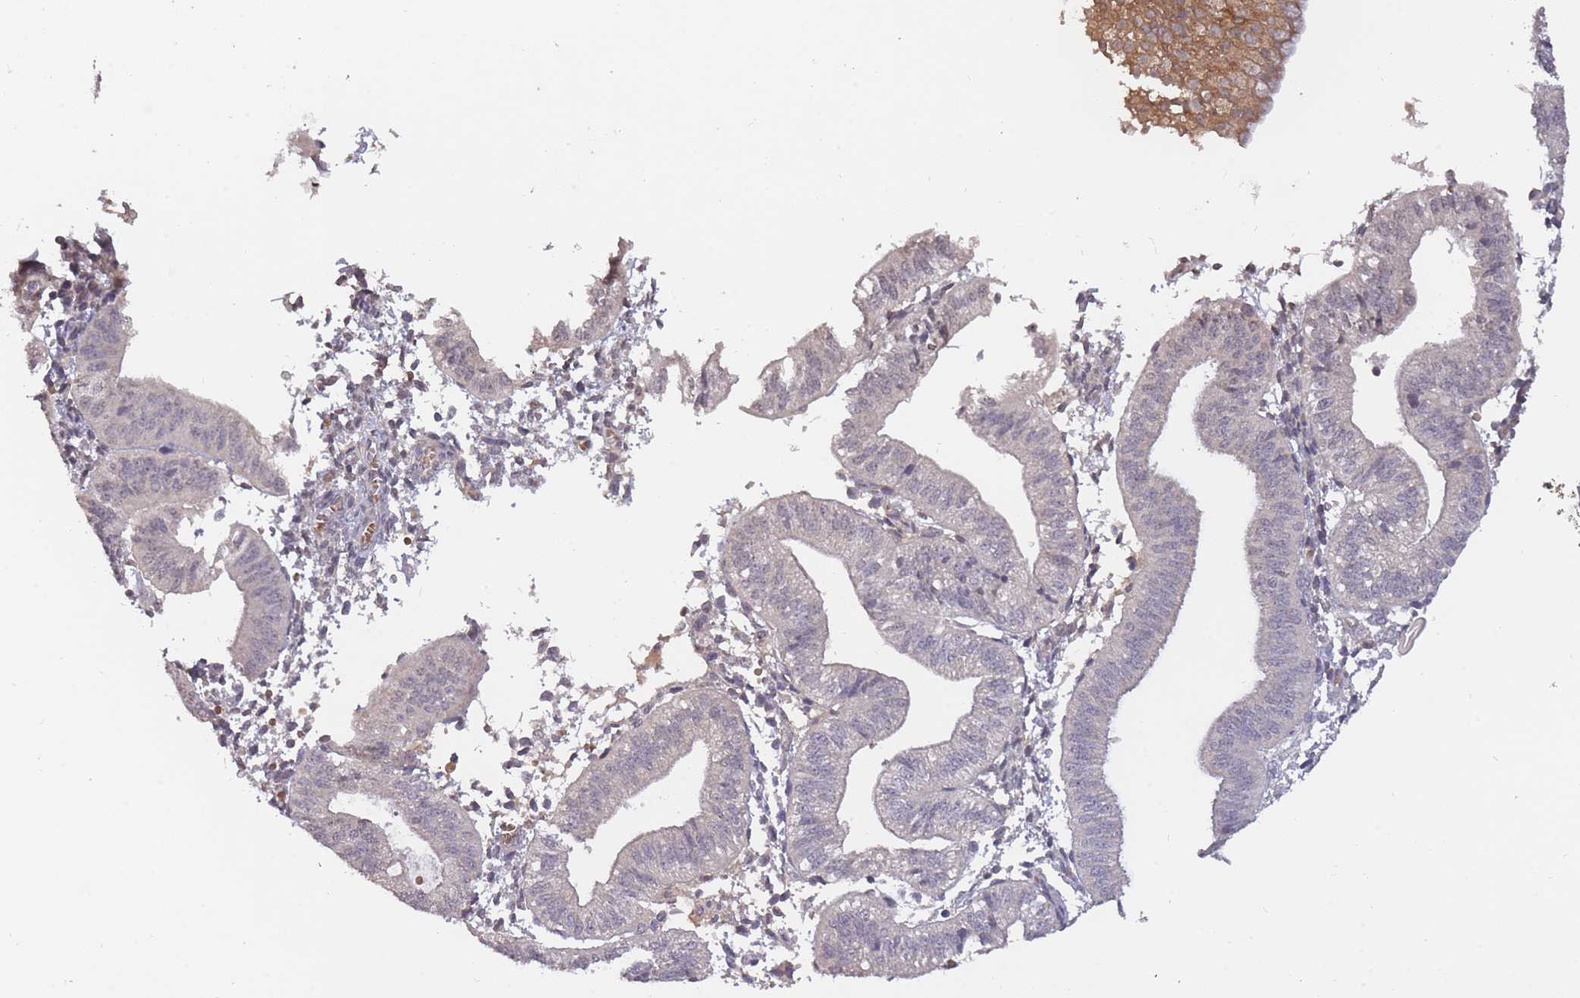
{"staining": {"intensity": "negative", "quantity": "none", "location": "none"}, "tissue": "endometrium", "cell_type": "Cells in endometrial stroma", "image_type": "normal", "snomed": [{"axis": "morphology", "description": "Normal tissue, NOS"}, {"axis": "topography", "description": "Endometrium"}], "caption": "Protein analysis of benign endometrium shows no significant positivity in cells in endometrial stroma. (DAB immunohistochemistry, high magnification).", "gene": "ADCYAP1R1", "patient": {"sex": "female", "age": 34}}